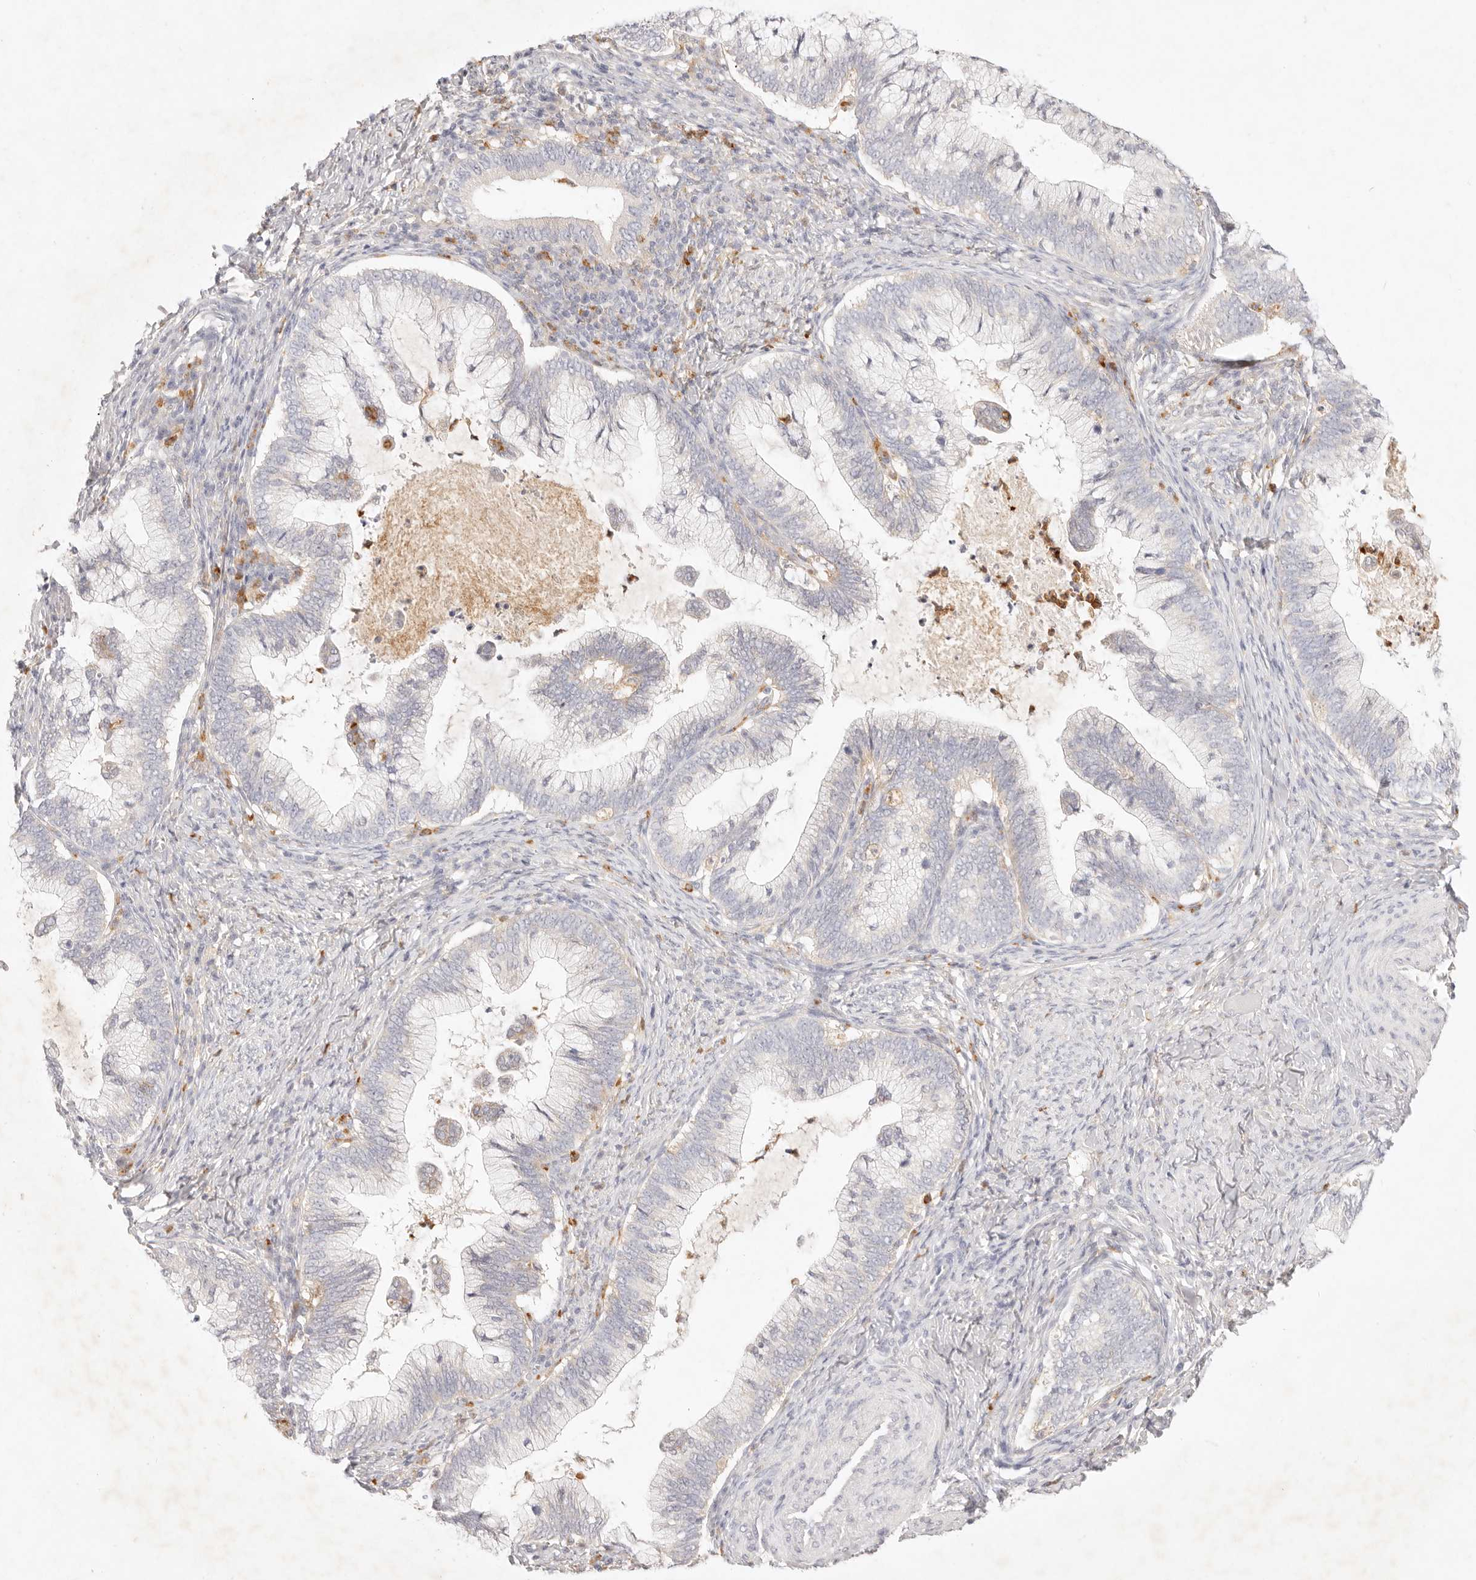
{"staining": {"intensity": "negative", "quantity": "none", "location": "none"}, "tissue": "cervical cancer", "cell_type": "Tumor cells", "image_type": "cancer", "snomed": [{"axis": "morphology", "description": "Adenocarcinoma, NOS"}, {"axis": "topography", "description": "Cervix"}], "caption": "Immunohistochemistry (IHC) micrograph of neoplastic tissue: human cervical cancer stained with DAB (3,3'-diaminobenzidine) exhibits no significant protein positivity in tumor cells.", "gene": "GPR84", "patient": {"sex": "female", "age": 36}}